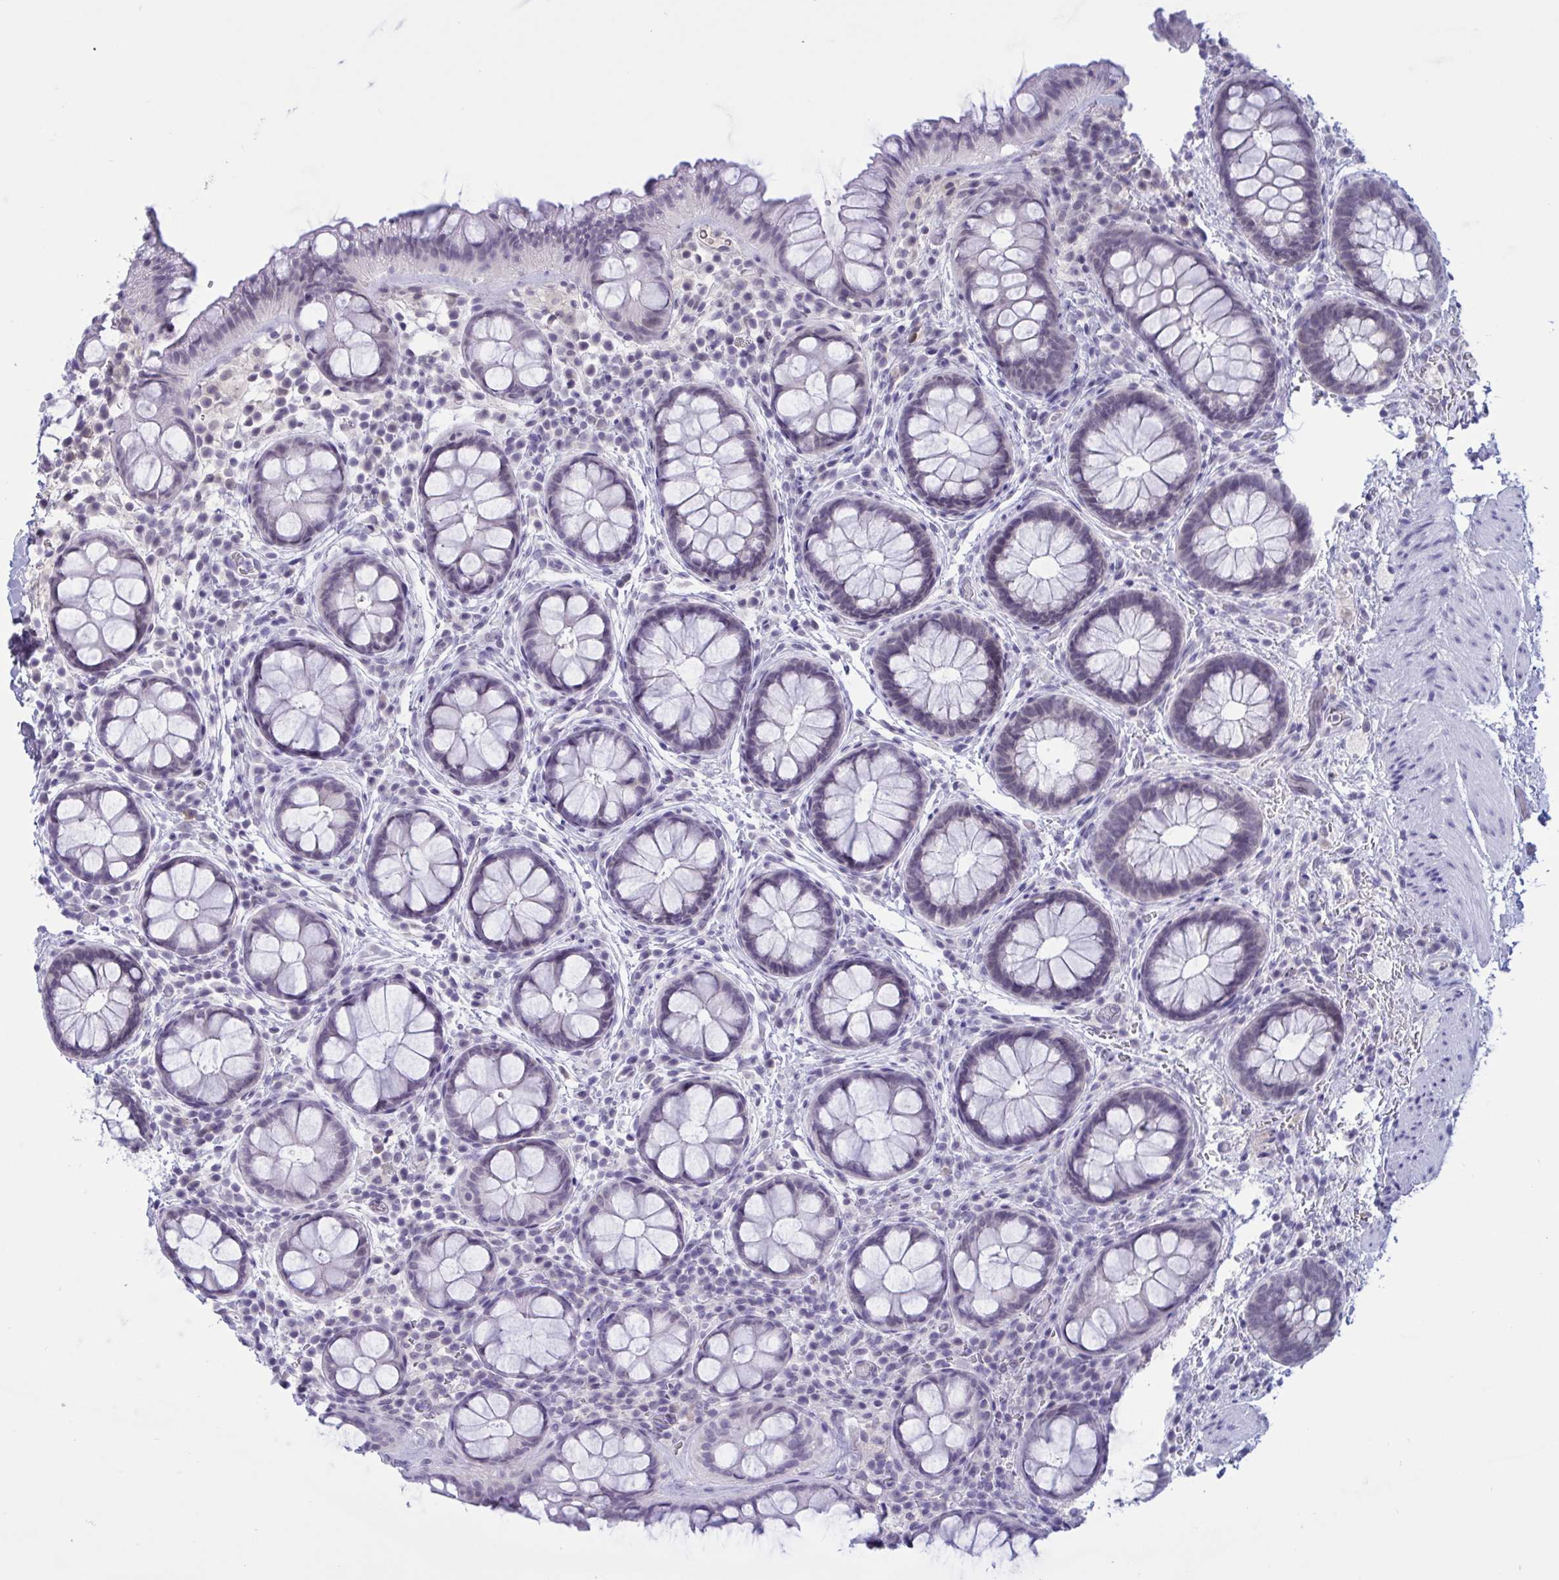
{"staining": {"intensity": "negative", "quantity": "none", "location": "none"}, "tissue": "rectum", "cell_type": "Glandular cells", "image_type": "normal", "snomed": [{"axis": "morphology", "description": "Normal tissue, NOS"}, {"axis": "topography", "description": "Rectum"}], "caption": "This is an immunohistochemistry histopathology image of unremarkable human rectum. There is no positivity in glandular cells.", "gene": "SERPINB13", "patient": {"sex": "female", "age": 69}}